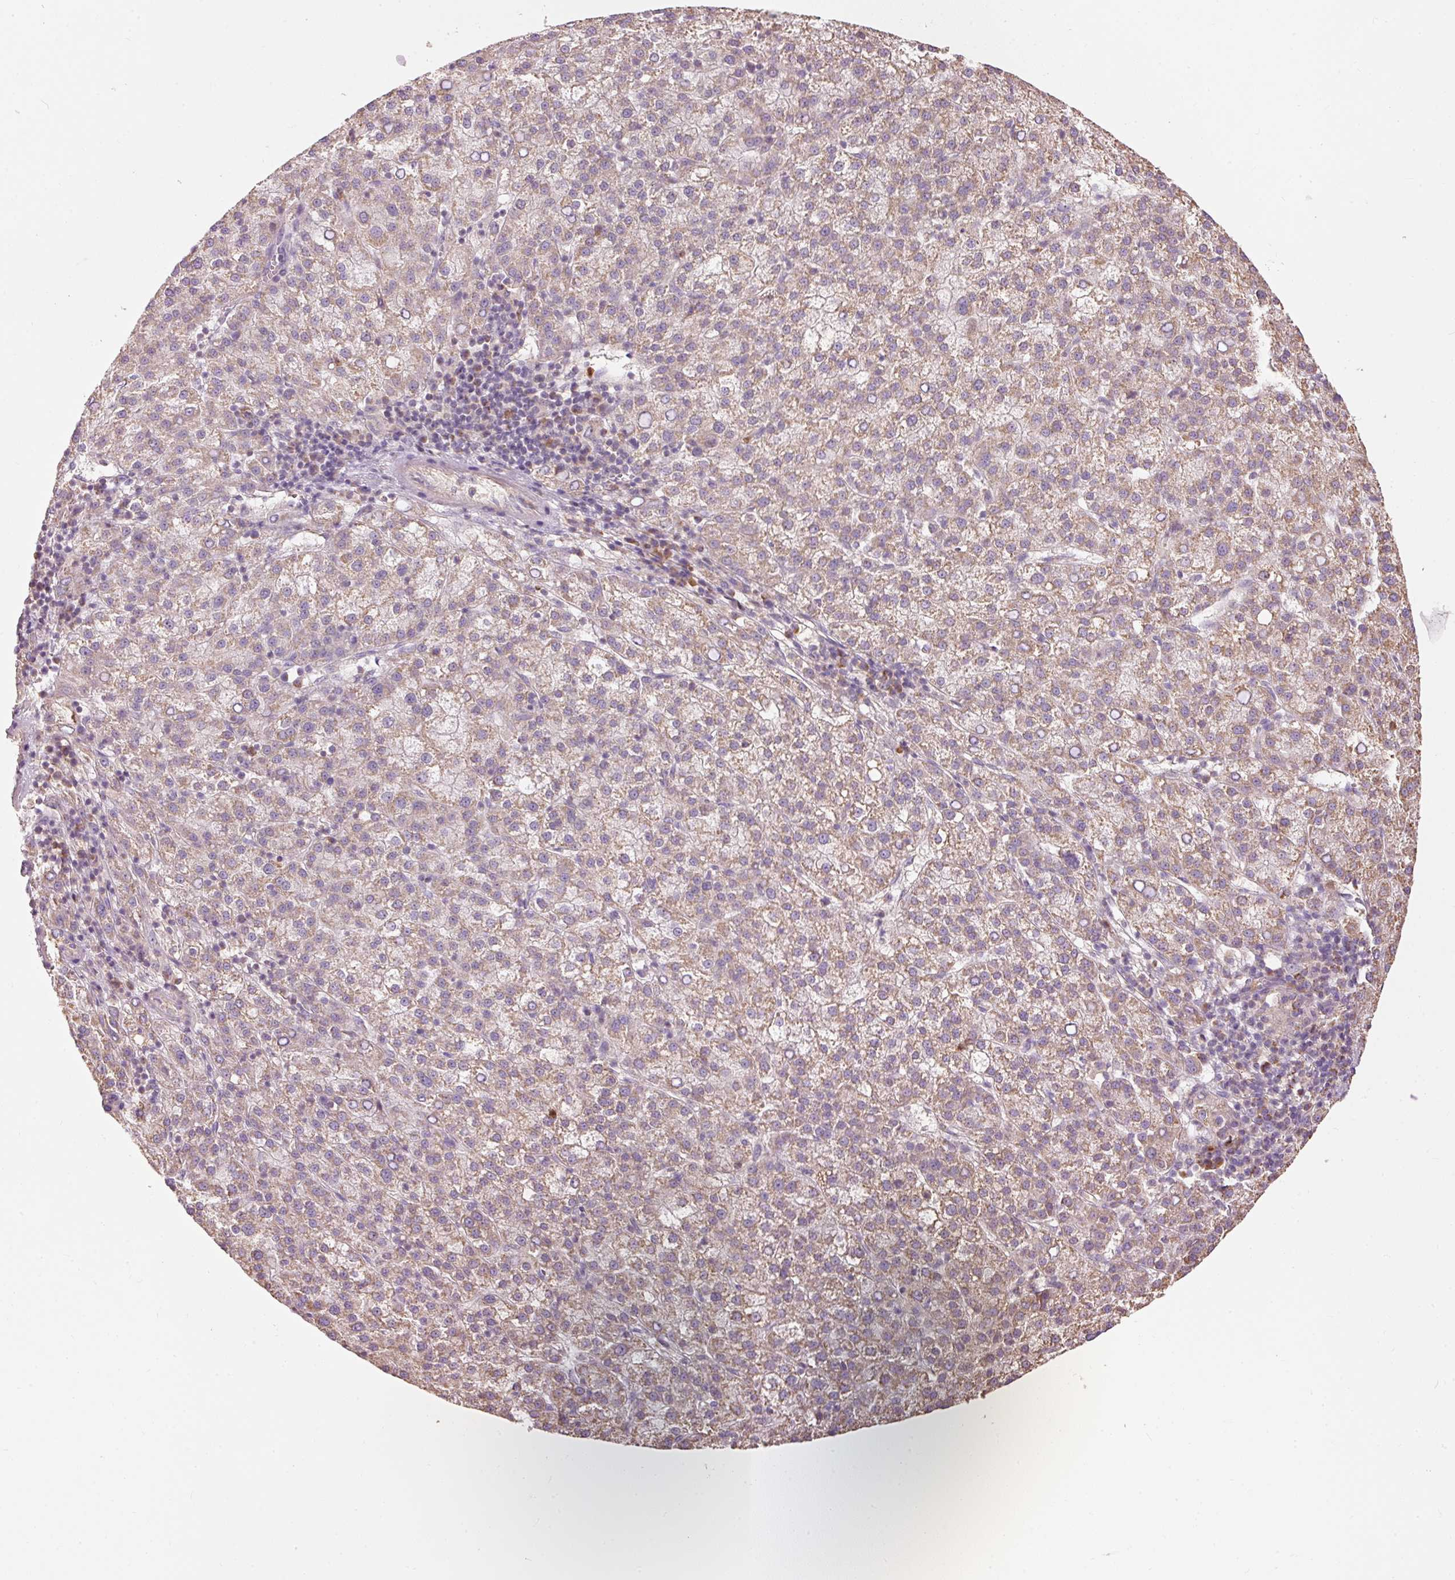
{"staining": {"intensity": "moderate", "quantity": "25%-75%", "location": "cytoplasmic/membranous"}, "tissue": "liver cancer", "cell_type": "Tumor cells", "image_type": "cancer", "snomed": [{"axis": "morphology", "description": "Carcinoma, Hepatocellular, NOS"}, {"axis": "topography", "description": "Liver"}], "caption": "Immunohistochemical staining of liver cancer (hepatocellular carcinoma) exhibits medium levels of moderate cytoplasmic/membranous protein staining in approximately 25%-75% of tumor cells.", "gene": "PSENEN", "patient": {"sex": "female", "age": 58}}